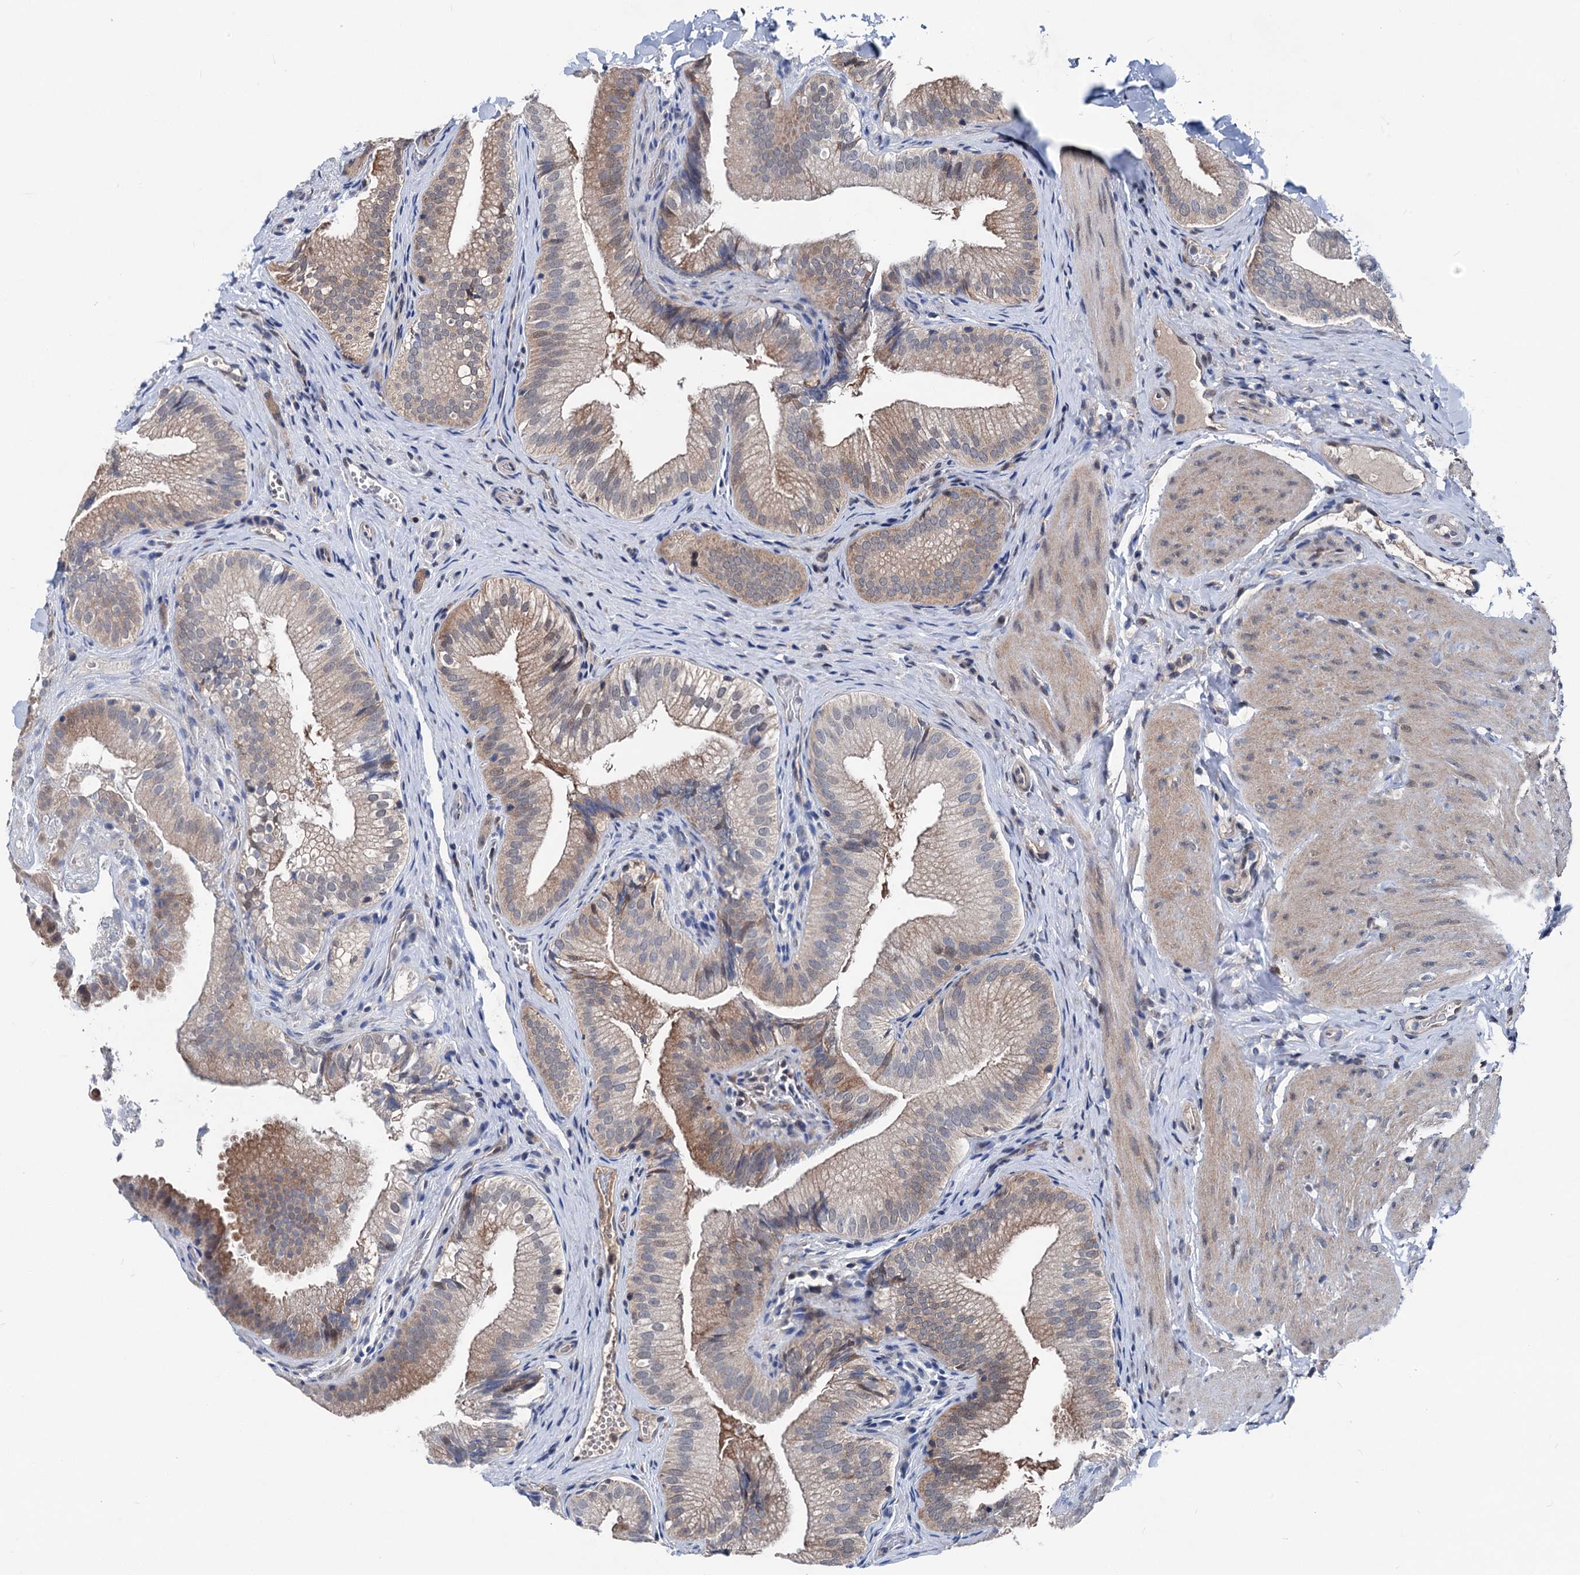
{"staining": {"intensity": "moderate", "quantity": "<25%", "location": "cytoplasmic/membranous"}, "tissue": "gallbladder", "cell_type": "Glandular cells", "image_type": "normal", "snomed": [{"axis": "morphology", "description": "Normal tissue, NOS"}, {"axis": "topography", "description": "Gallbladder"}], "caption": "IHC micrograph of normal gallbladder stained for a protein (brown), which shows low levels of moderate cytoplasmic/membranous staining in approximately <25% of glandular cells.", "gene": "GLO1", "patient": {"sex": "female", "age": 30}}